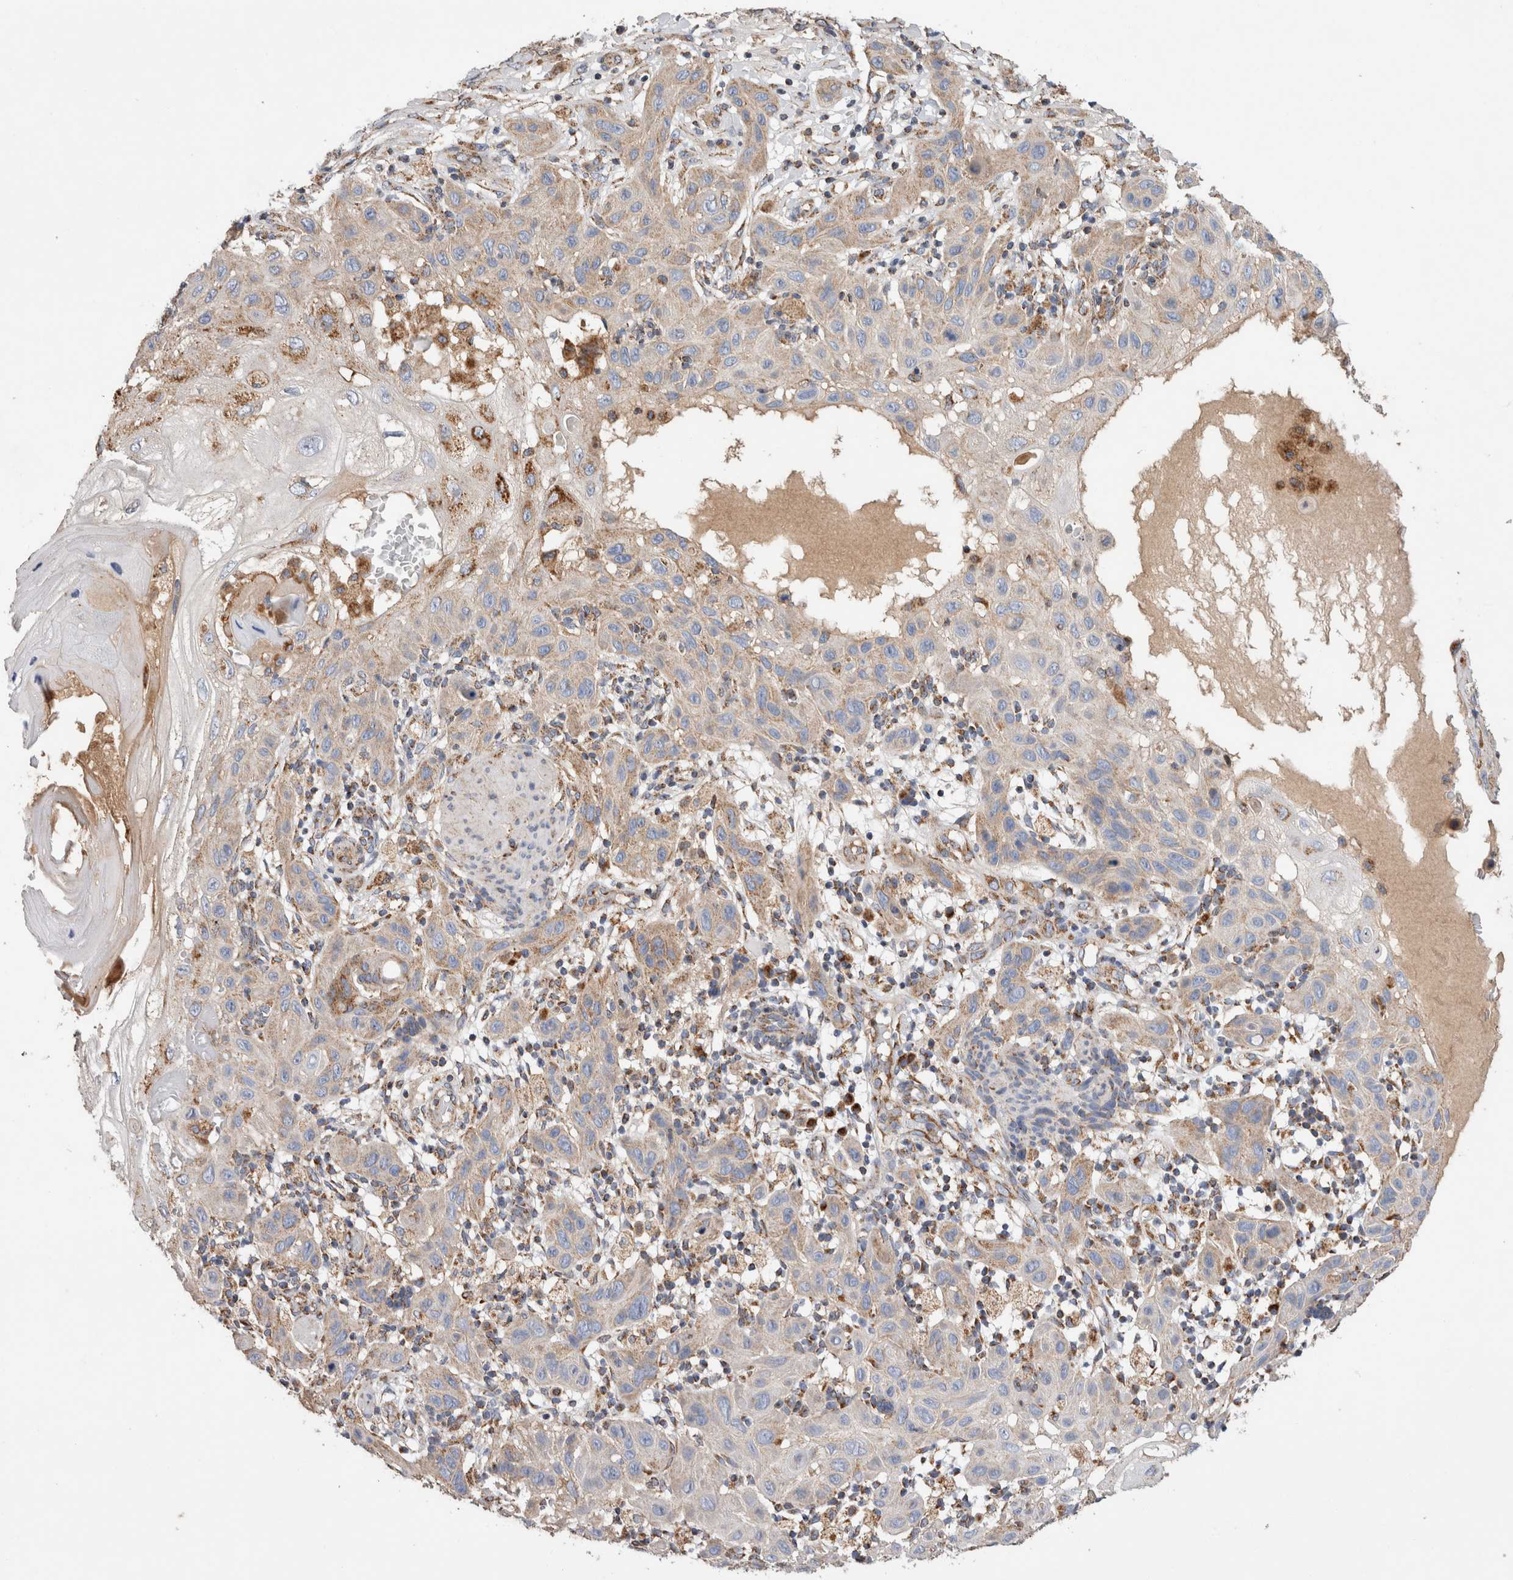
{"staining": {"intensity": "strong", "quantity": "25%-75%", "location": "cytoplasmic/membranous"}, "tissue": "skin cancer", "cell_type": "Tumor cells", "image_type": "cancer", "snomed": [{"axis": "morphology", "description": "Squamous cell carcinoma, NOS"}, {"axis": "topography", "description": "Skin"}], "caption": "Skin cancer tissue reveals strong cytoplasmic/membranous expression in about 25%-75% of tumor cells, visualized by immunohistochemistry. (IHC, brightfield microscopy, high magnification).", "gene": "IARS2", "patient": {"sex": "female", "age": 96}}